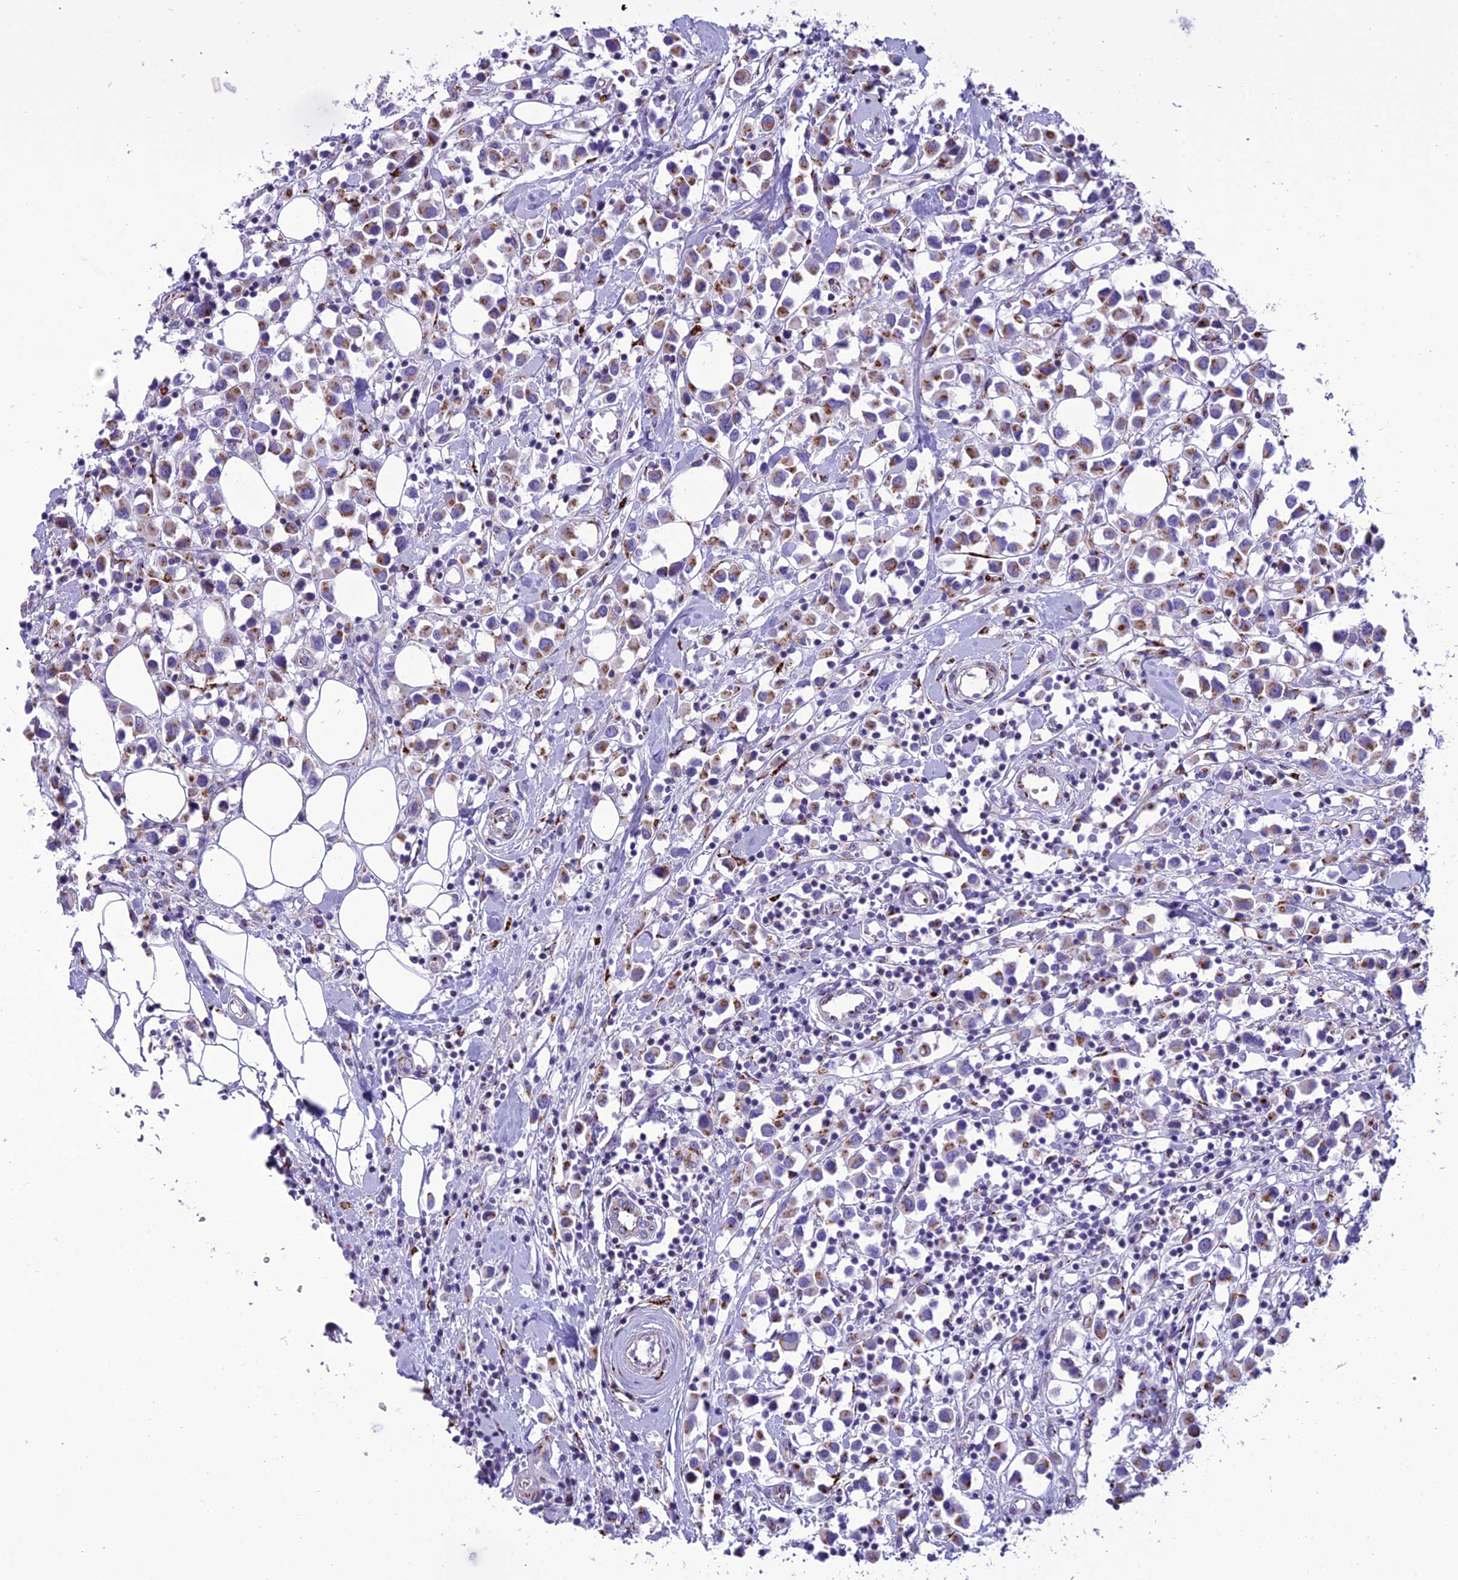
{"staining": {"intensity": "moderate", "quantity": ">75%", "location": "cytoplasmic/membranous"}, "tissue": "breast cancer", "cell_type": "Tumor cells", "image_type": "cancer", "snomed": [{"axis": "morphology", "description": "Duct carcinoma"}, {"axis": "topography", "description": "Breast"}], "caption": "Immunohistochemistry (DAB) staining of invasive ductal carcinoma (breast) exhibits moderate cytoplasmic/membranous protein positivity in about >75% of tumor cells.", "gene": "GOLM2", "patient": {"sex": "female", "age": 61}}